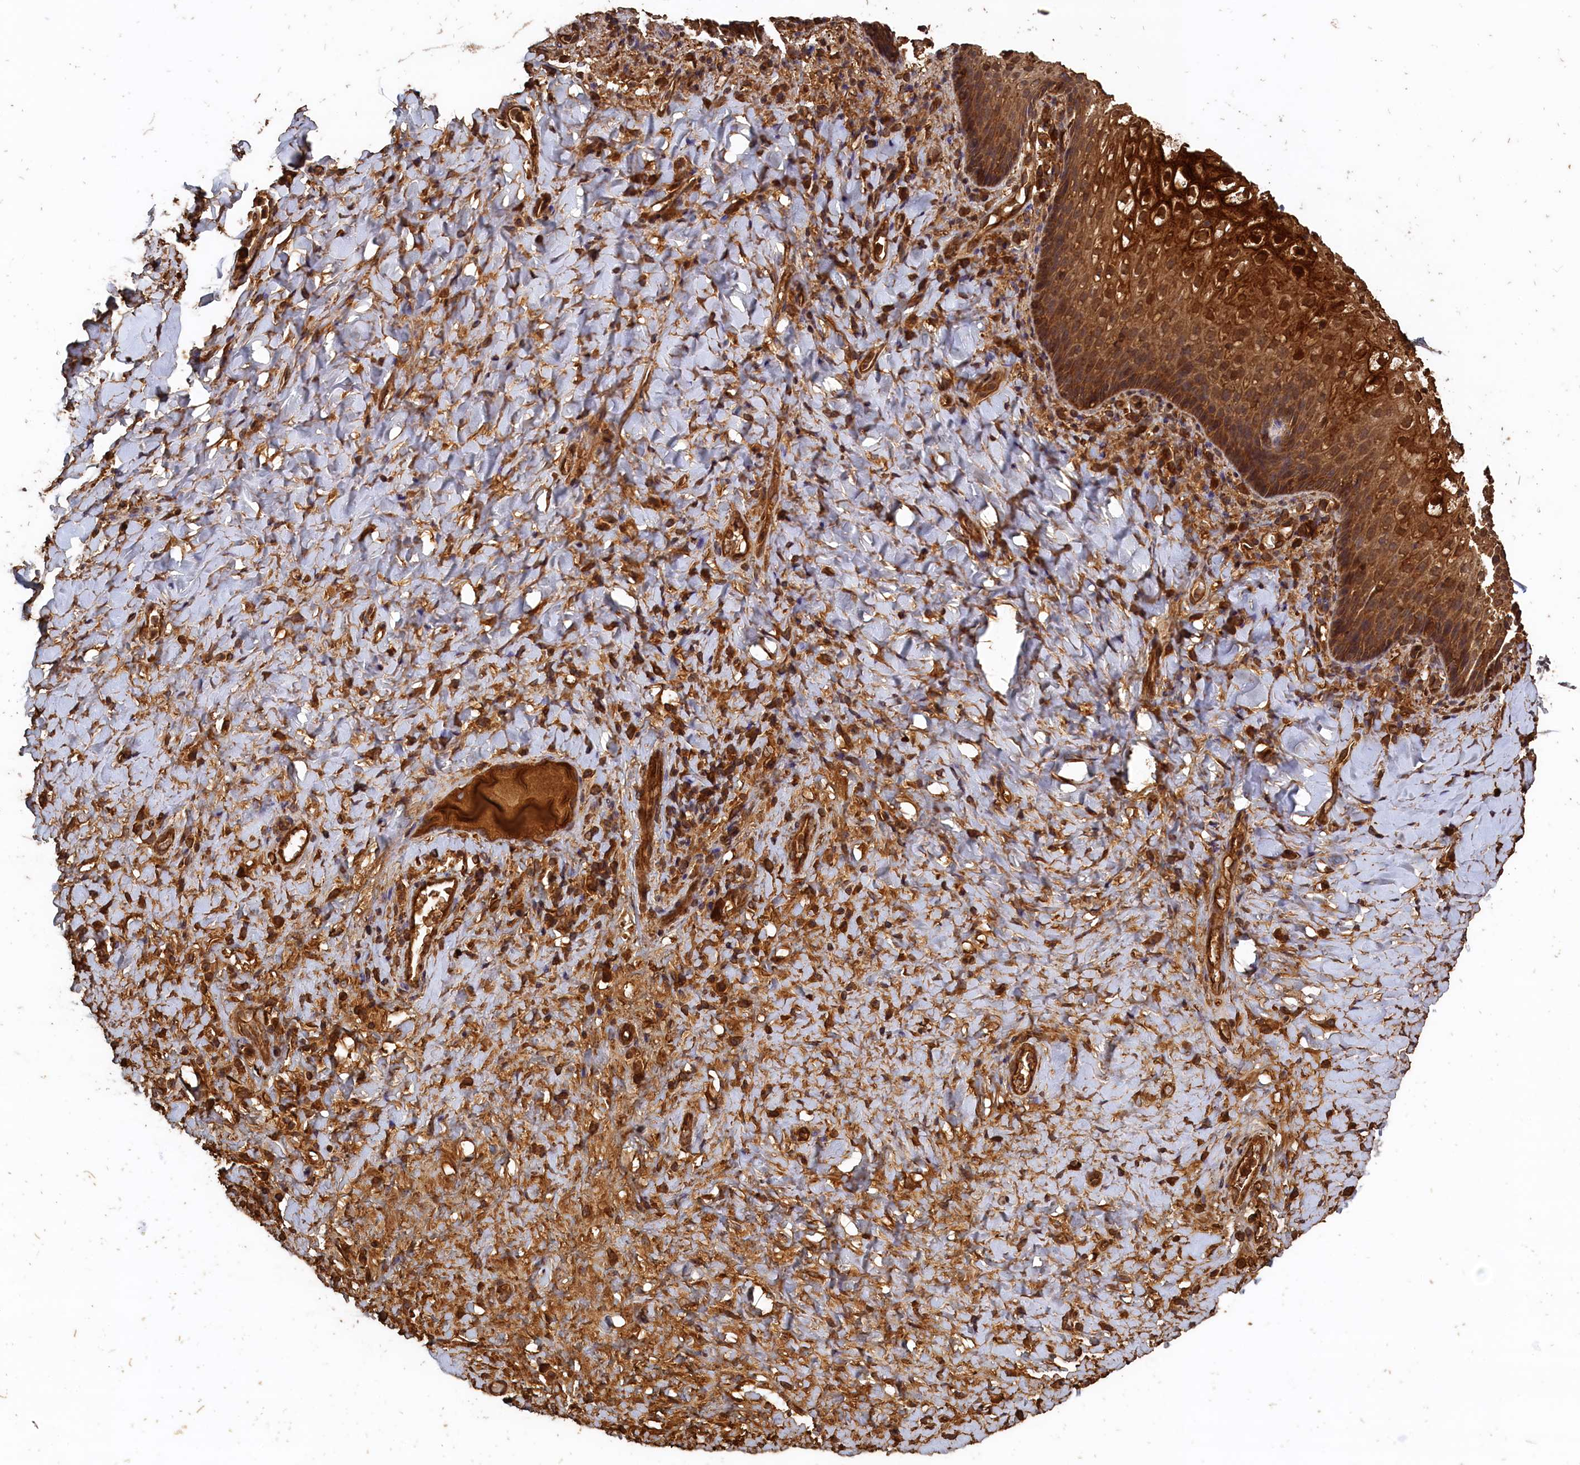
{"staining": {"intensity": "strong", "quantity": ">75%", "location": "cytoplasmic/membranous"}, "tissue": "vagina", "cell_type": "Squamous epithelial cells", "image_type": "normal", "snomed": [{"axis": "morphology", "description": "Normal tissue, NOS"}, {"axis": "topography", "description": "Vagina"}], "caption": "IHC of unremarkable human vagina demonstrates high levels of strong cytoplasmic/membranous staining in approximately >75% of squamous epithelial cells. (brown staining indicates protein expression, while blue staining denotes nuclei).", "gene": "SNX33", "patient": {"sex": "female", "age": 60}}